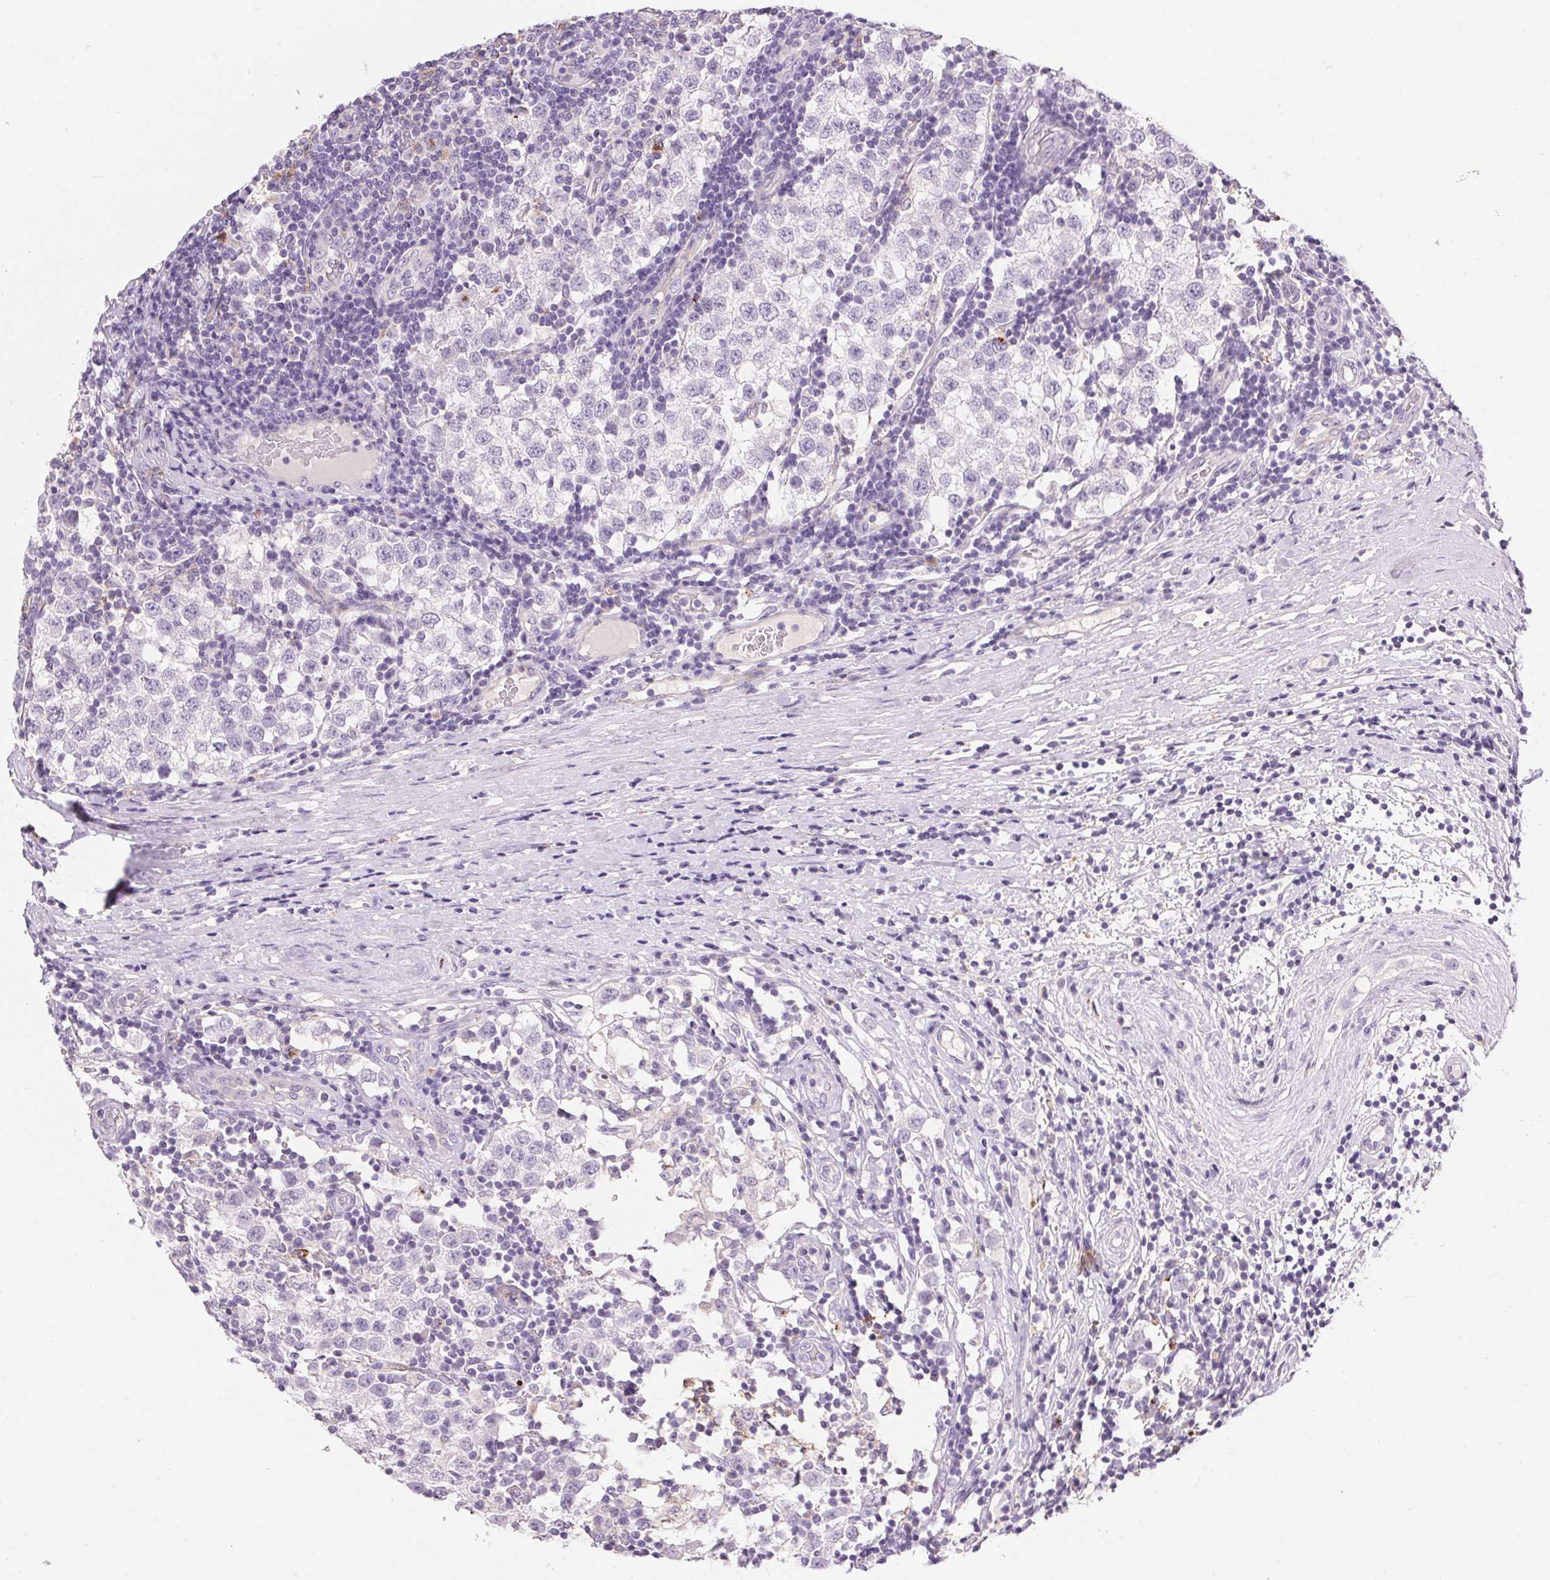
{"staining": {"intensity": "negative", "quantity": "none", "location": "none"}, "tissue": "testis cancer", "cell_type": "Tumor cells", "image_type": "cancer", "snomed": [{"axis": "morphology", "description": "Seminoma, NOS"}, {"axis": "topography", "description": "Testis"}], "caption": "An immunohistochemistry (IHC) micrograph of testis seminoma is shown. There is no staining in tumor cells of testis seminoma.", "gene": "PNLIPRP3", "patient": {"sex": "male", "age": 34}}